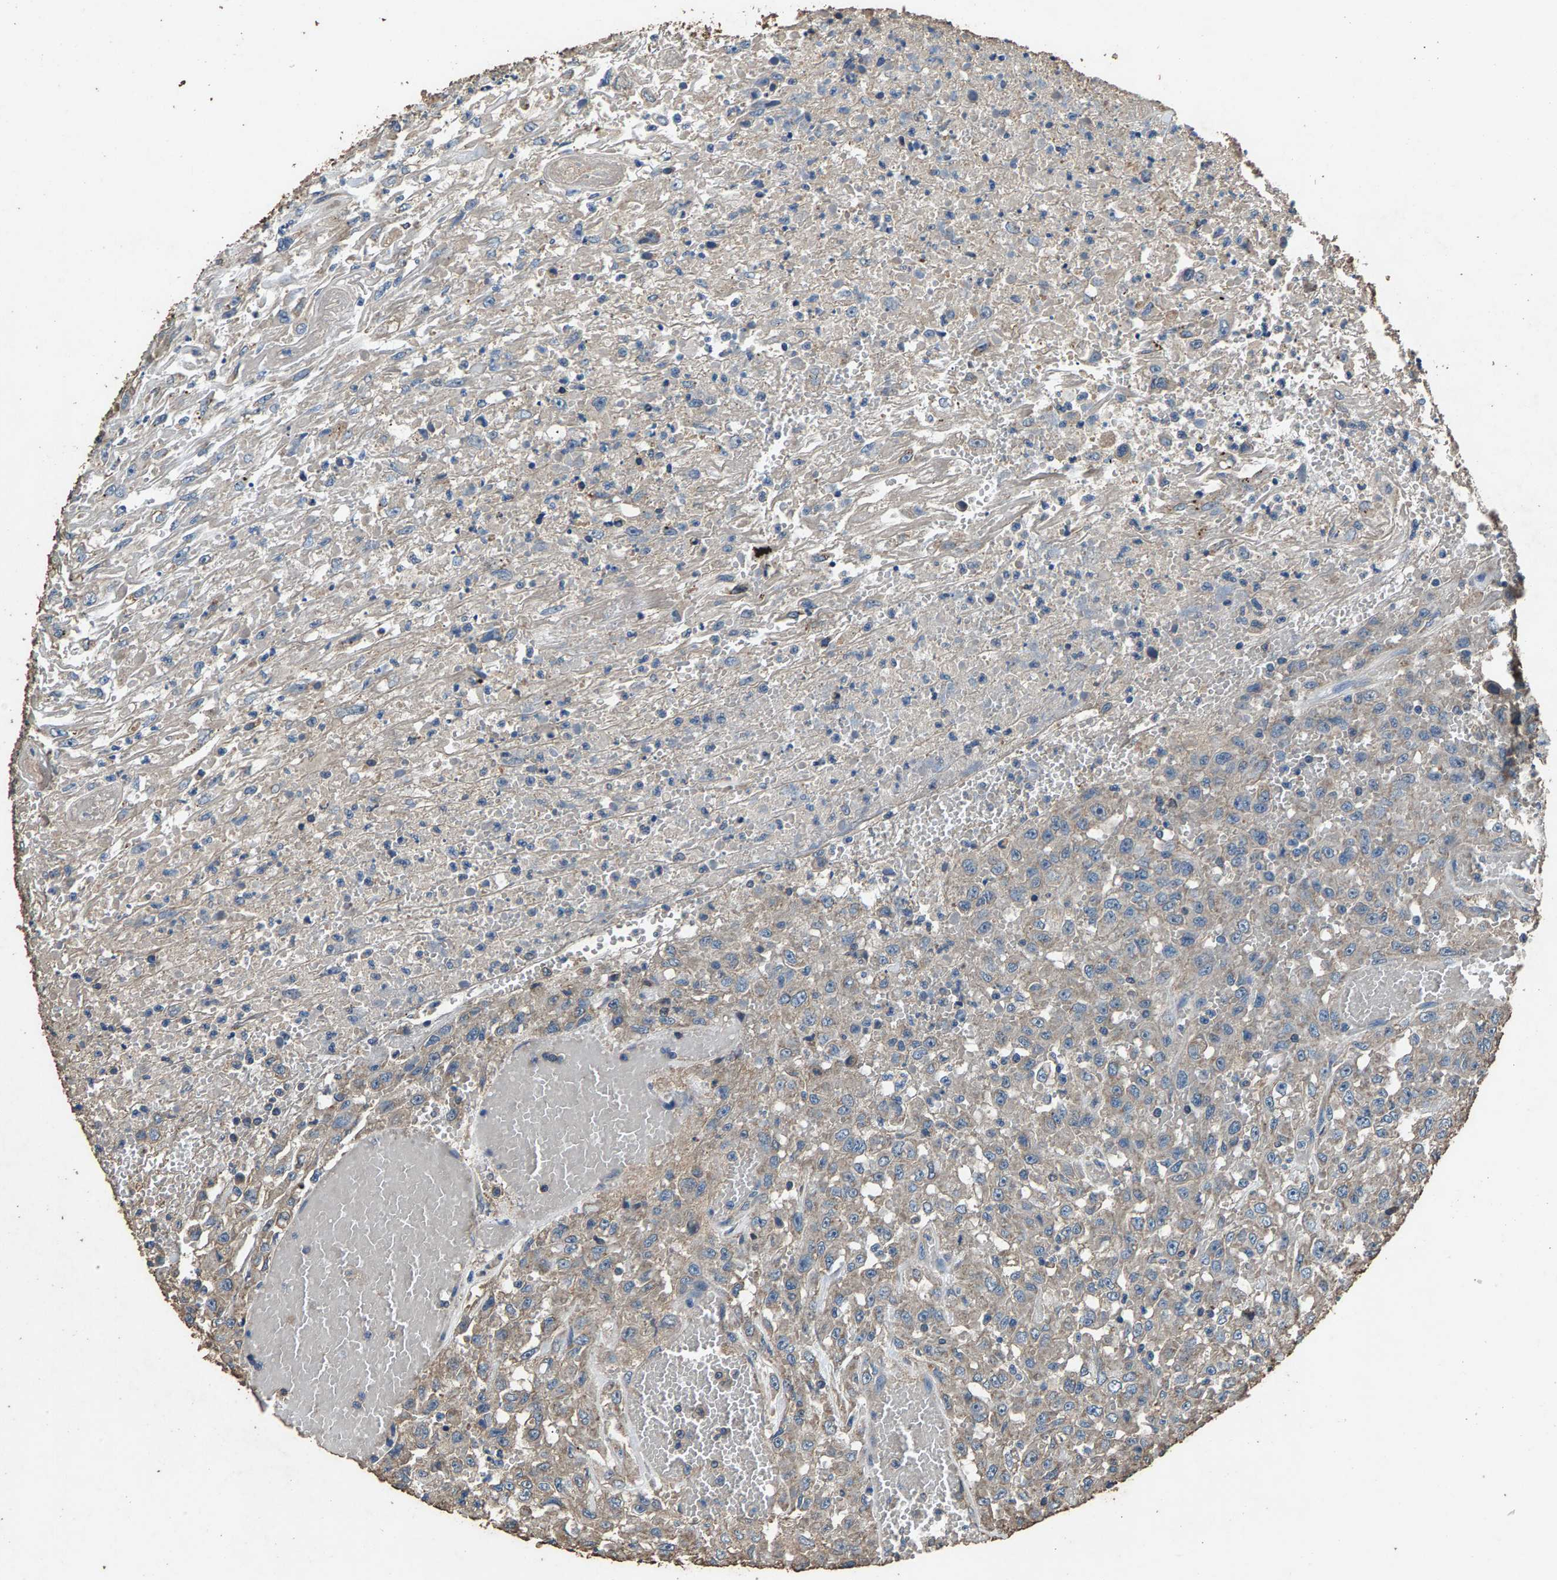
{"staining": {"intensity": "weak", "quantity": "<25%", "location": "cytoplasmic/membranous"}, "tissue": "urothelial cancer", "cell_type": "Tumor cells", "image_type": "cancer", "snomed": [{"axis": "morphology", "description": "Urothelial carcinoma, High grade"}, {"axis": "topography", "description": "Urinary bladder"}], "caption": "High magnification brightfield microscopy of high-grade urothelial carcinoma stained with DAB (brown) and counterstained with hematoxylin (blue): tumor cells show no significant expression. (DAB (3,3'-diaminobenzidine) IHC, high magnification).", "gene": "MRPL27", "patient": {"sex": "male", "age": 46}}